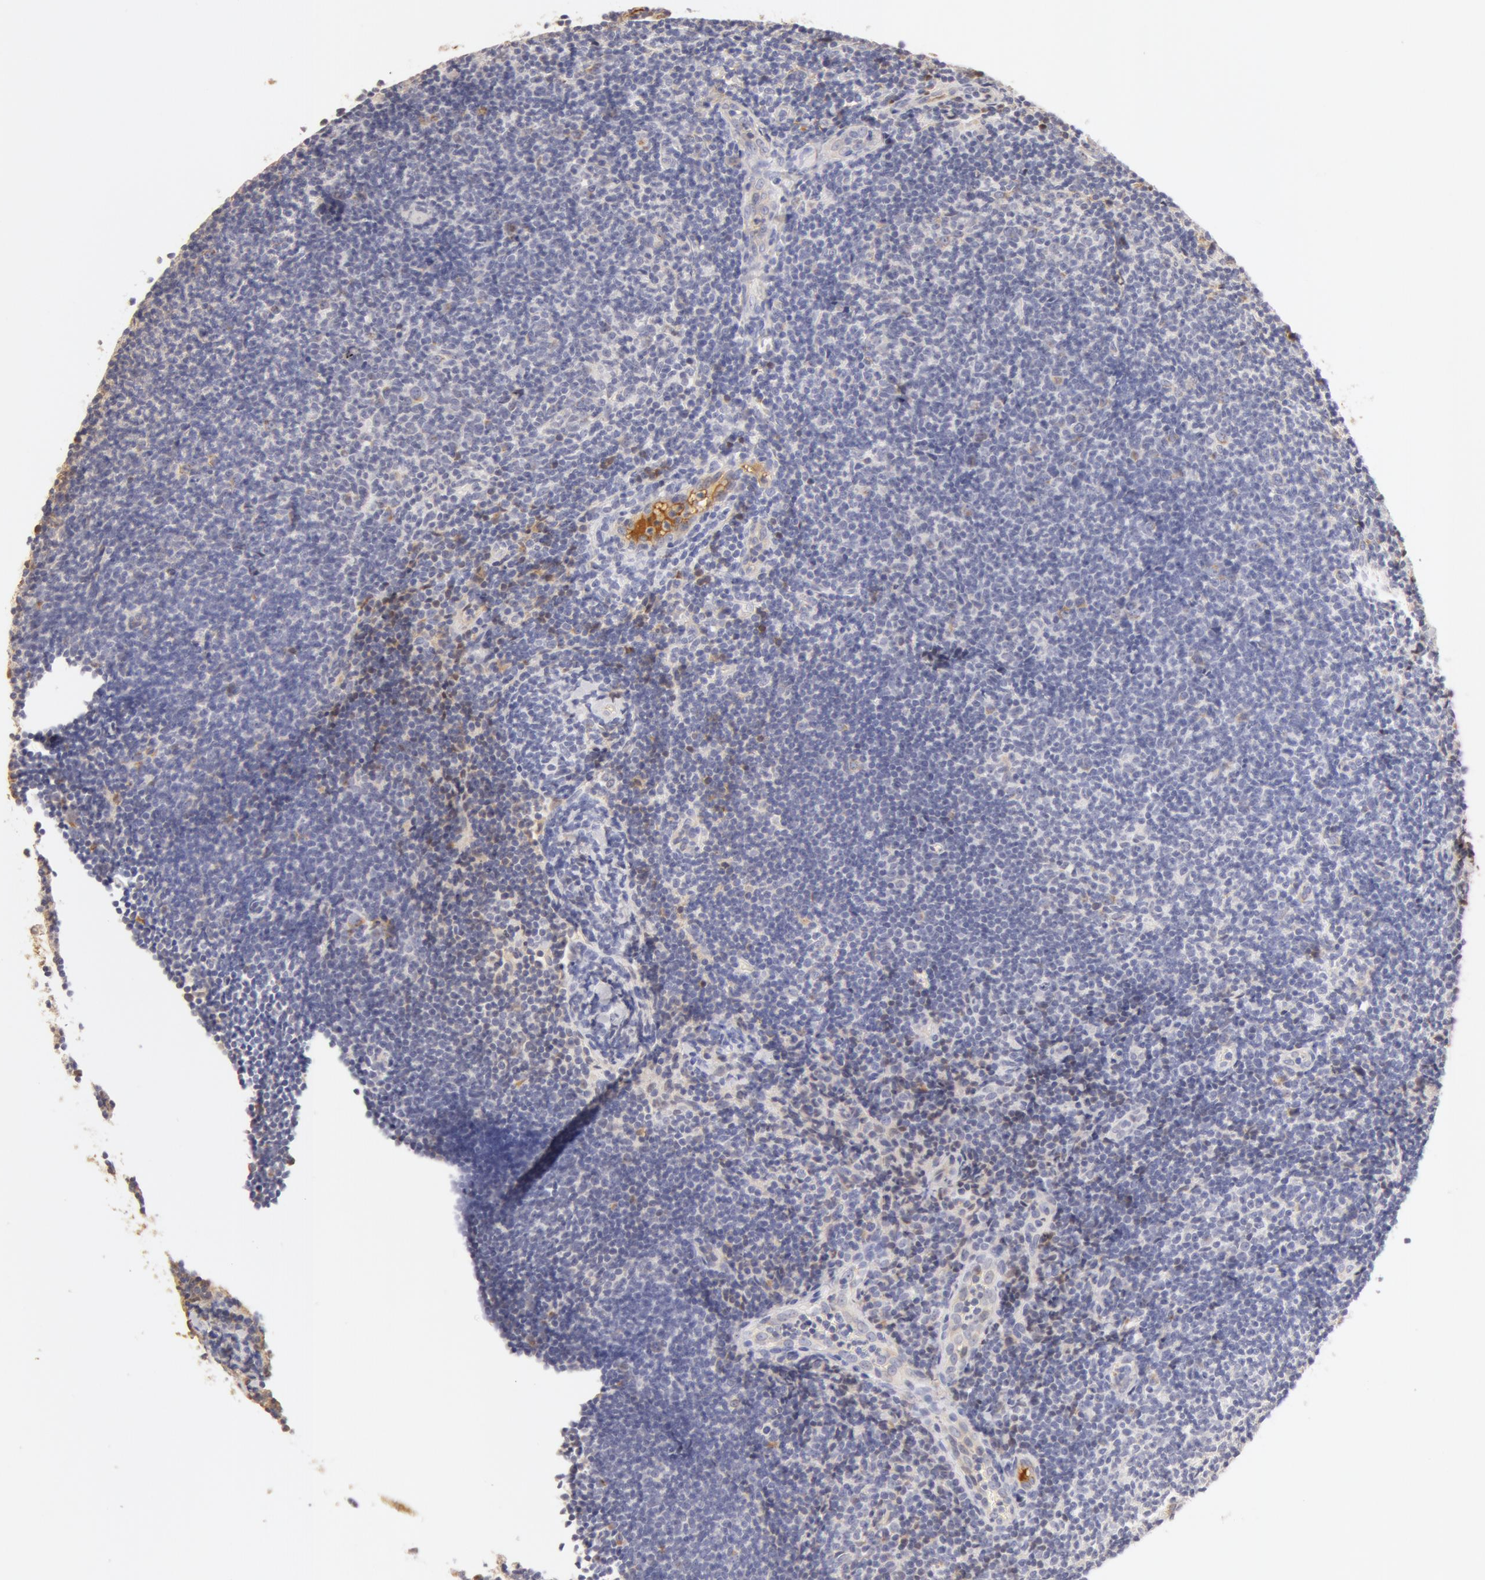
{"staining": {"intensity": "negative", "quantity": "none", "location": "none"}, "tissue": "lymphoma", "cell_type": "Tumor cells", "image_type": "cancer", "snomed": [{"axis": "morphology", "description": "Malignant lymphoma, non-Hodgkin's type, Low grade"}, {"axis": "topography", "description": "Lymph node"}], "caption": "Lymphoma was stained to show a protein in brown. There is no significant positivity in tumor cells.", "gene": "TF", "patient": {"sex": "male", "age": 49}}